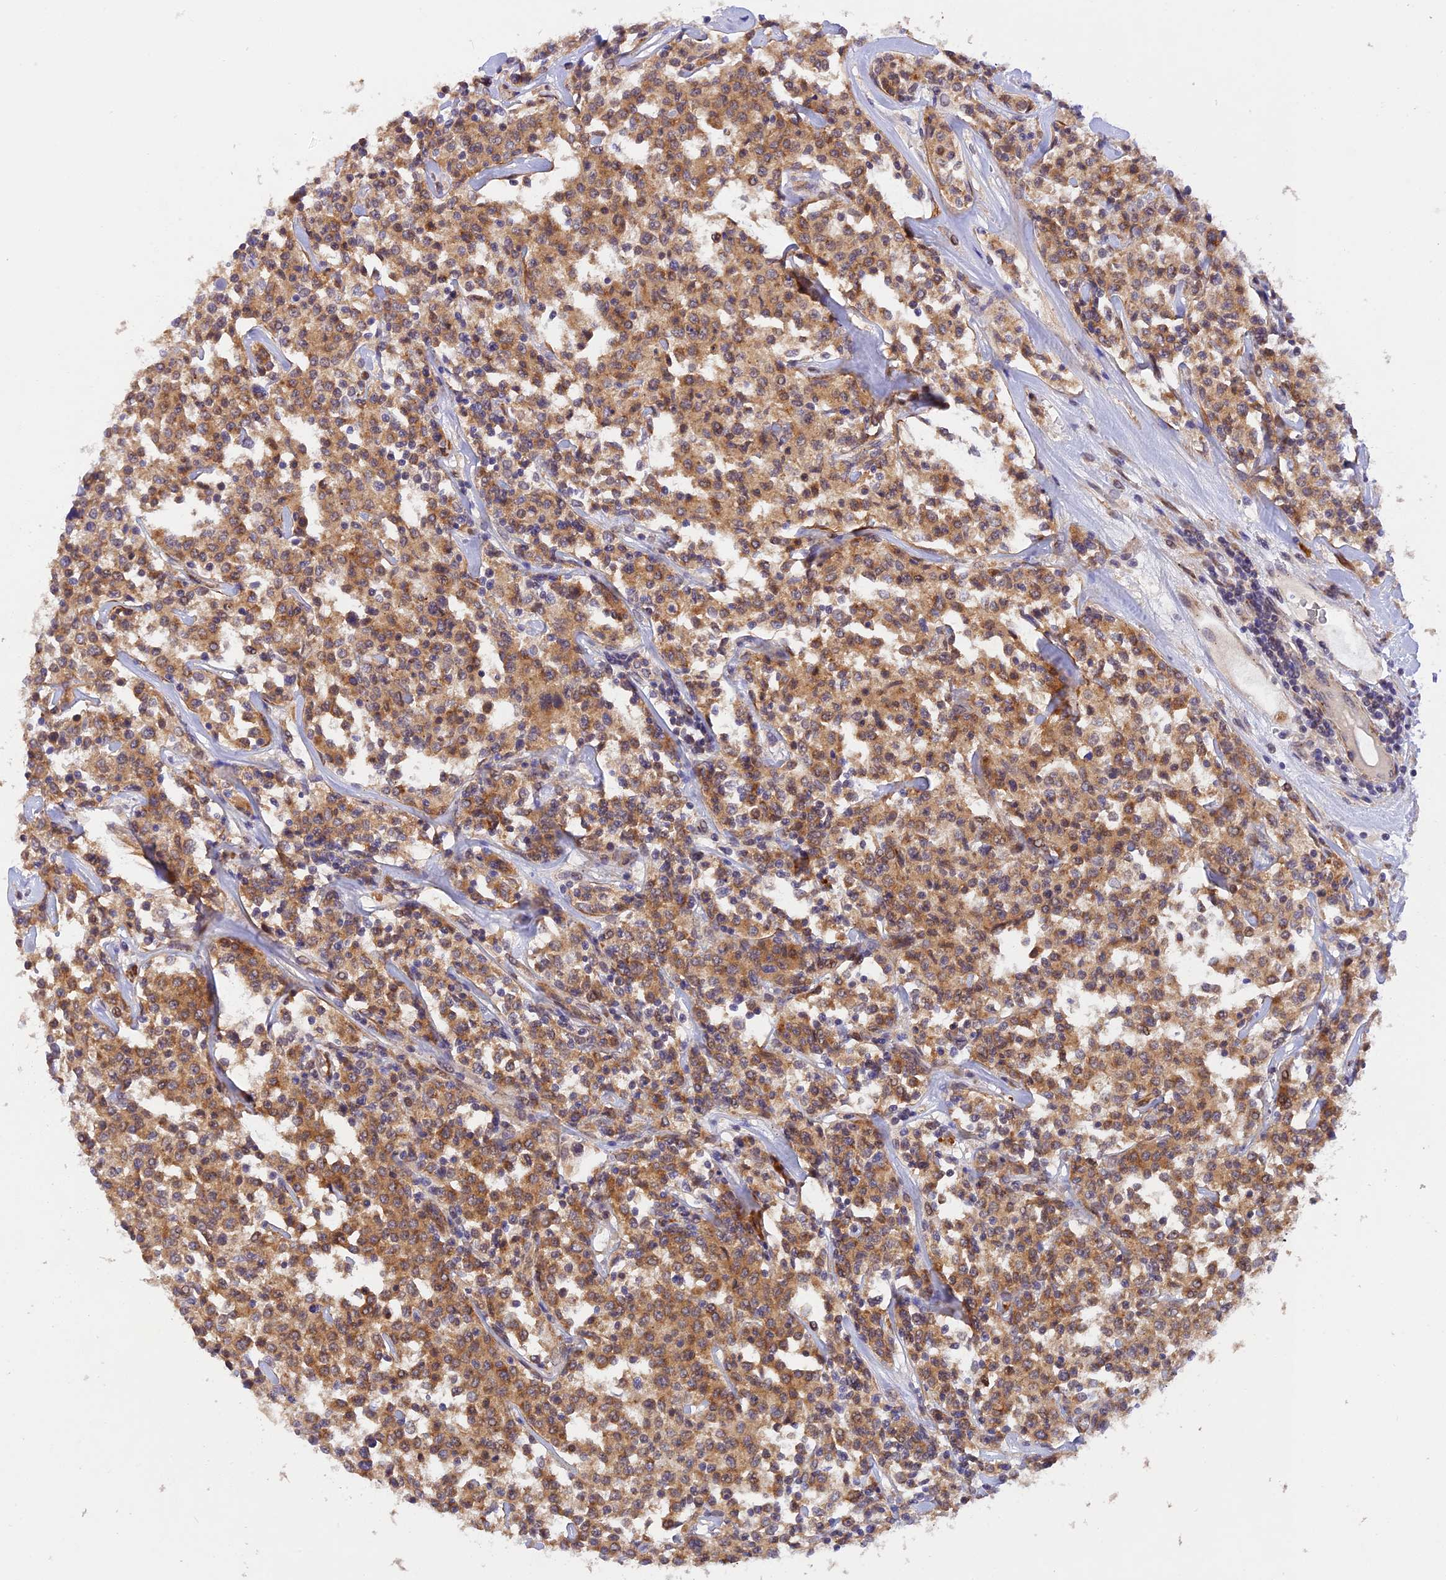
{"staining": {"intensity": "moderate", "quantity": ">75%", "location": "cytoplasmic/membranous"}, "tissue": "lymphoma", "cell_type": "Tumor cells", "image_type": "cancer", "snomed": [{"axis": "morphology", "description": "Malignant lymphoma, non-Hodgkin's type, Low grade"}, {"axis": "topography", "description": "Small intestine"}], "caption": "A medium amount of moderate cytoplasmic/membranous staining is seen in approximately >75% of tumor cells in malignant lymphoma, non-Hodgkin's type (low-grade) tissue. Using DAB (brown) and hematoxylin (blue) stains, captured at high magnification using brightfield microscopy.", "gene": "WDFY4", "patient": {"sex": "female", "age": 59}}